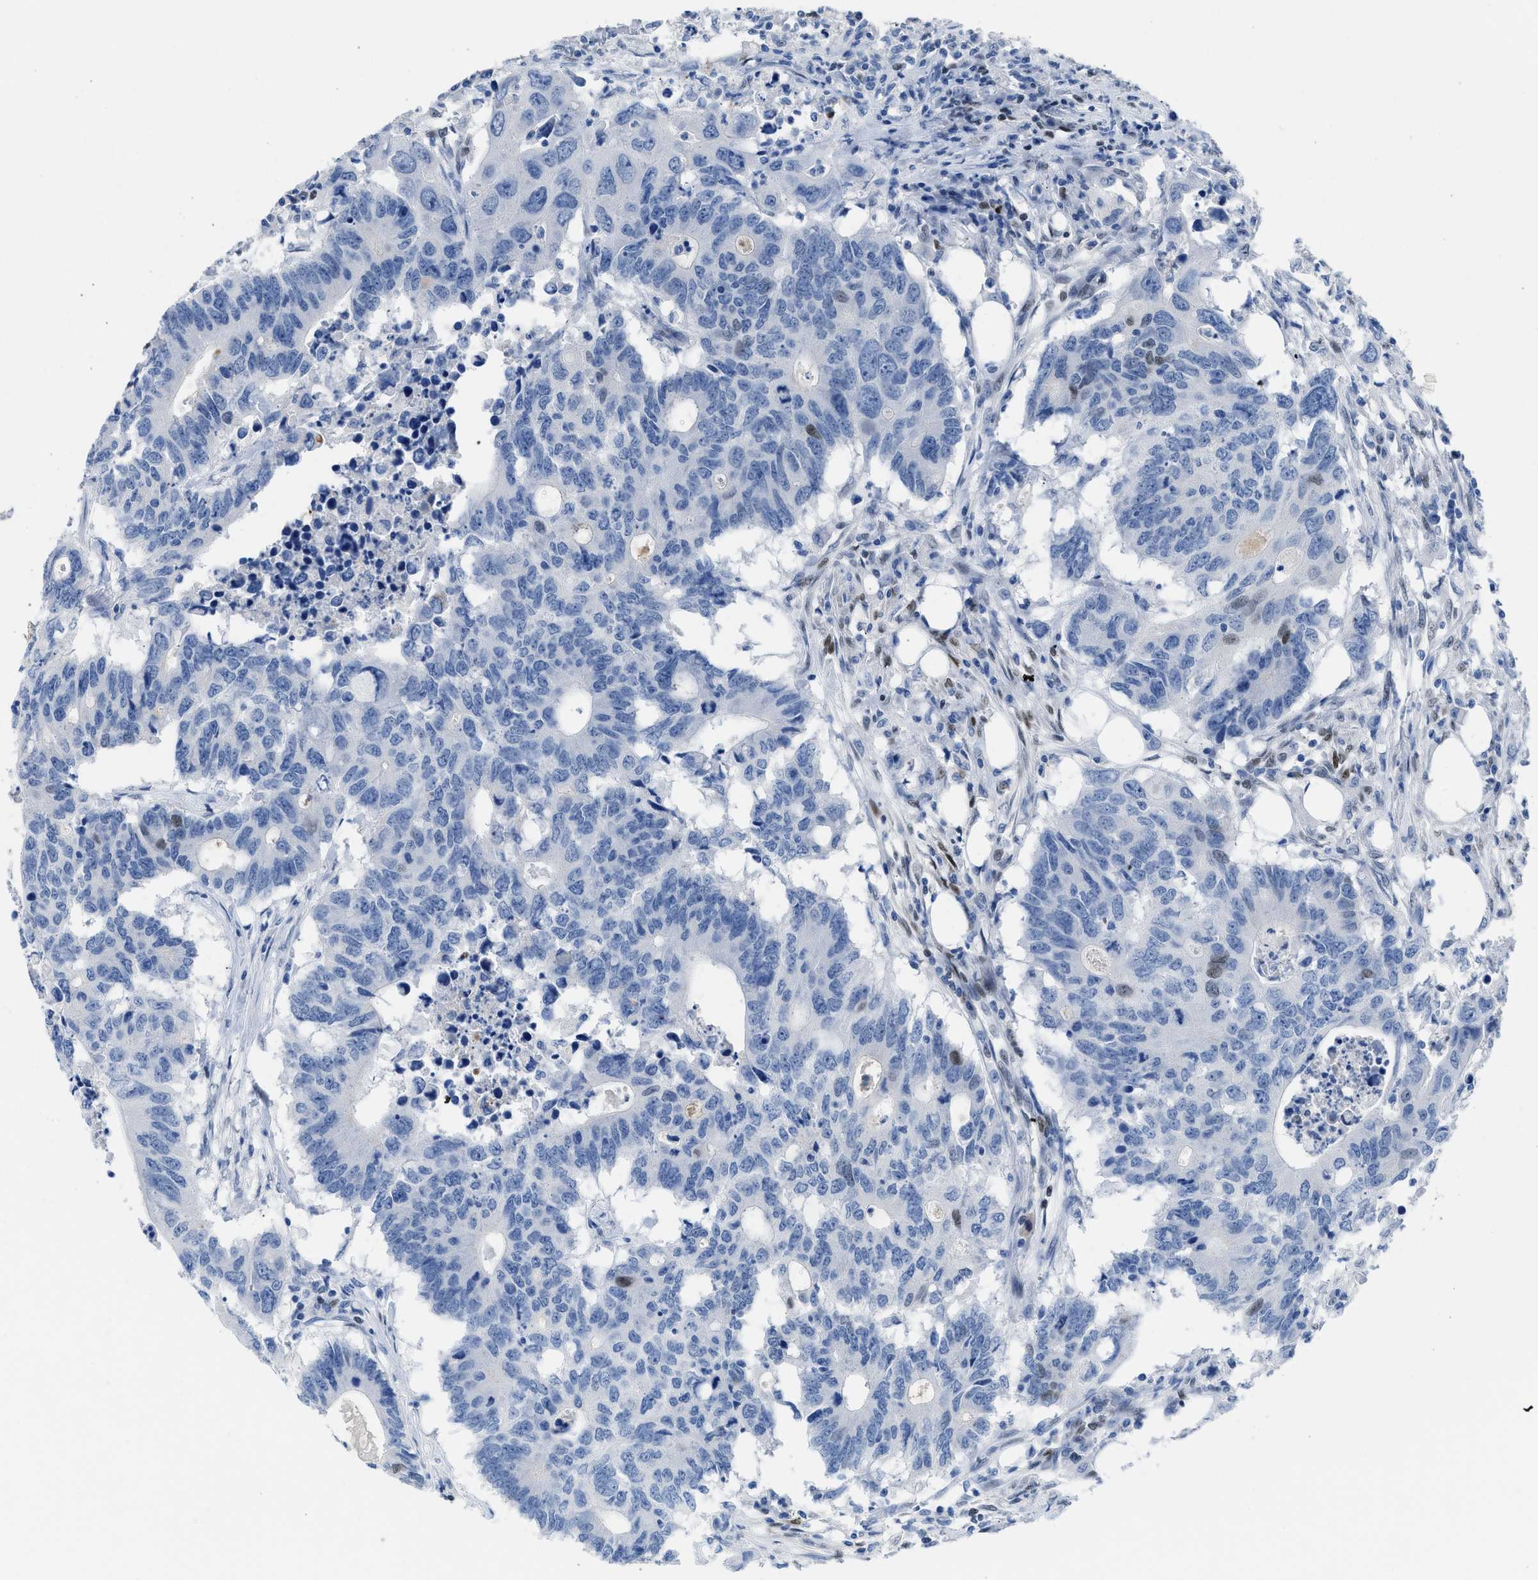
{"staining": {"intensity": "negative", "quantity": "none", "location": "none"}, "tissue": "colorectal cancer", "cell_type": "Tumor cells", "image_type": "cancer", "snomed": [{"axis": "morphology", "description": "Adenocarcinoma, NOS"}, {"axis": "topography", "description": "Colon"}], "caption": "Protein analysis of adenocarcinoma (colorectal) displays no significant expression in tumor cells.", "gene": "LEF1", "patient": {"sex": "male", "age": 71}}